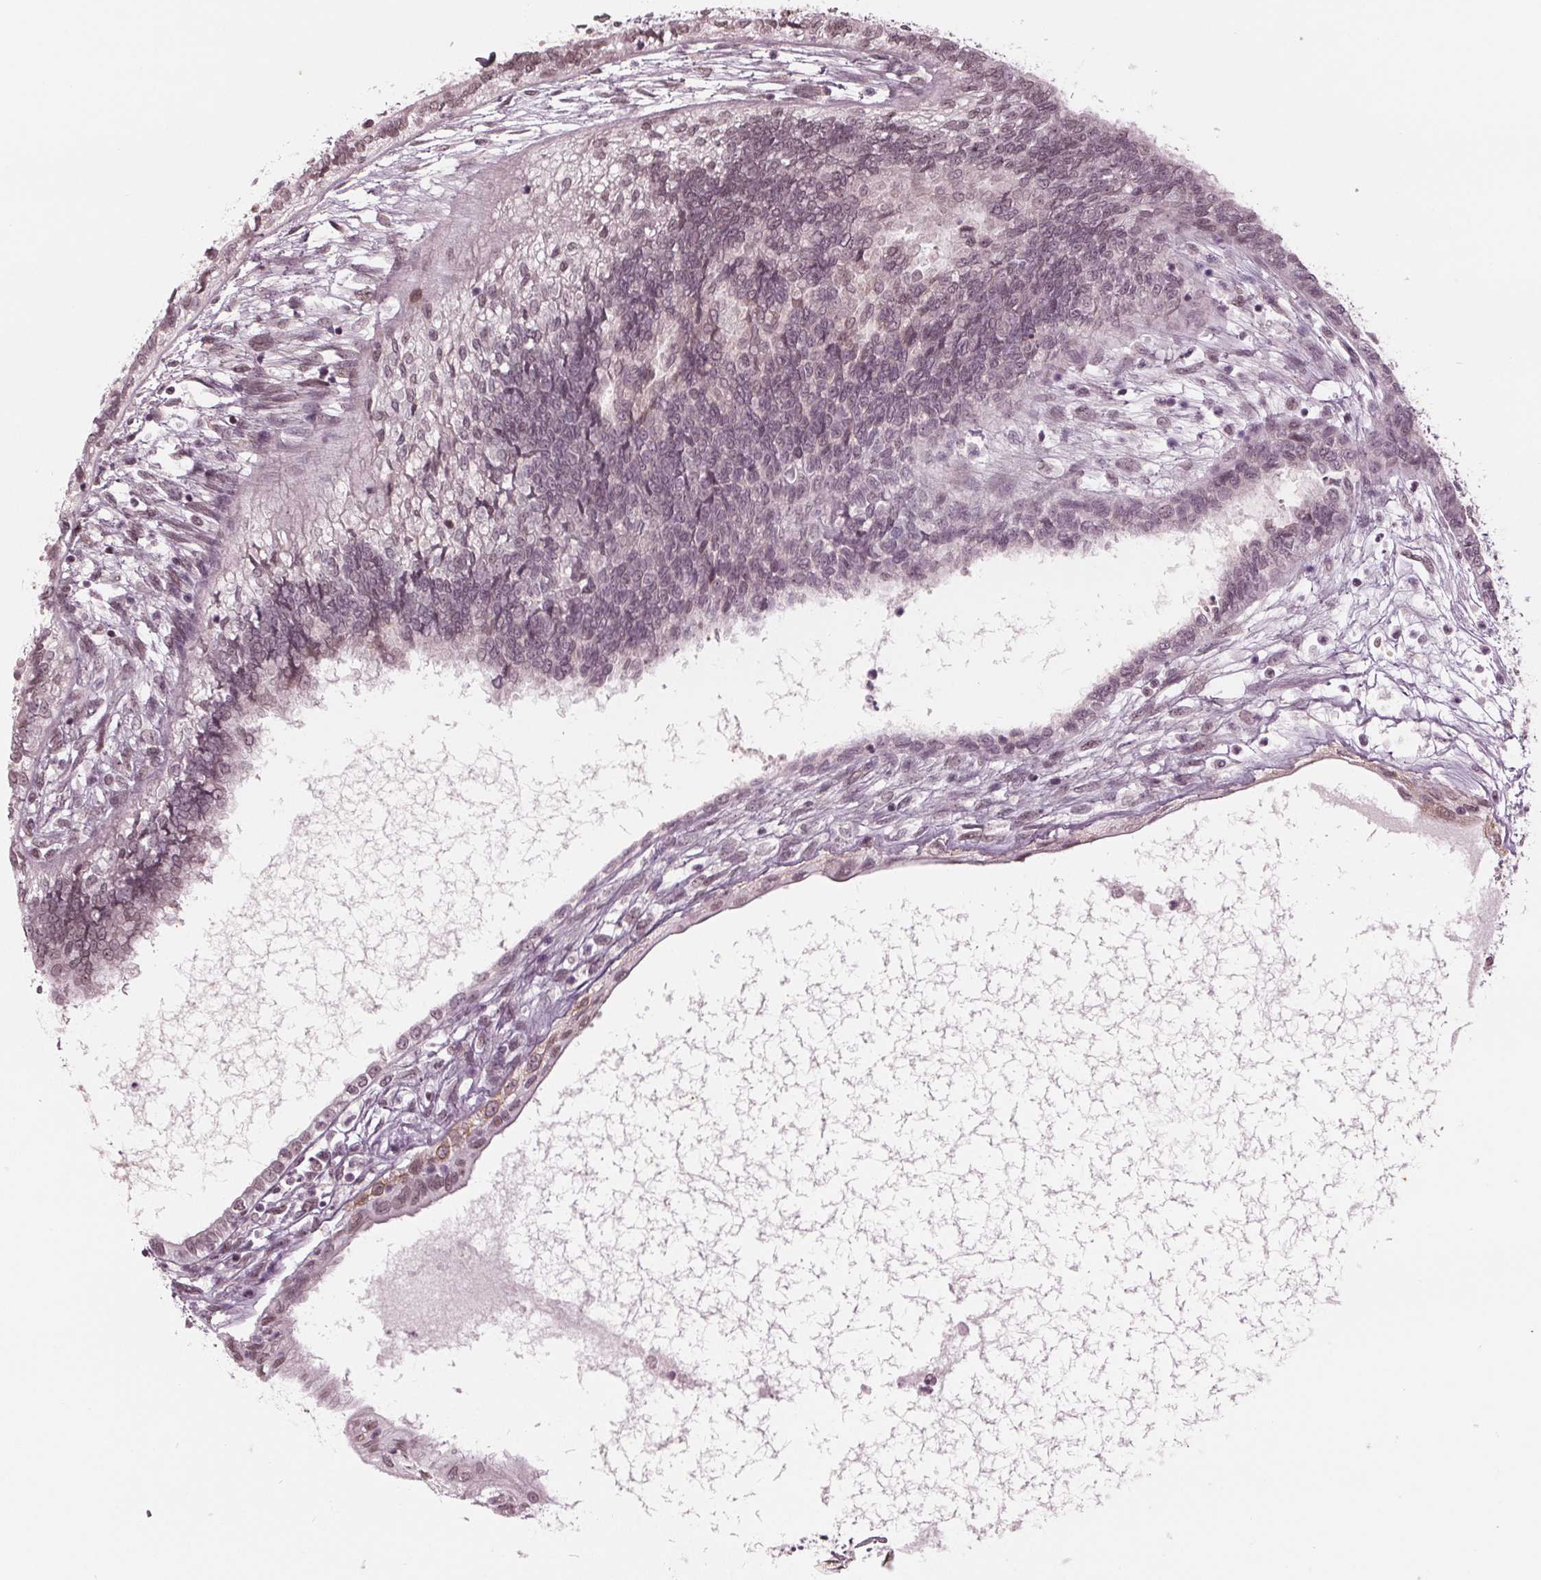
{"staining": {"intensity": "moderate", "quantity": "25%-75%", "location": "nuclear"}, "tissue": "testis cancer", "cell_type": "Tumor cells", "image_type": "cancer", "snomed": [{"axis": "morphology", "description": "Carcinoma, Embryonal, NOS"}, {"axis": "topography", "description": "Testis"}], "caption": "Human testis embryonal carcinoma stained with a brown dye exhibits moderate nuclear positive expression in approximately 25%-75% of tumor cells.", "gene": "DNMT3L", "patient": {"sex": "male", "age": 37}}